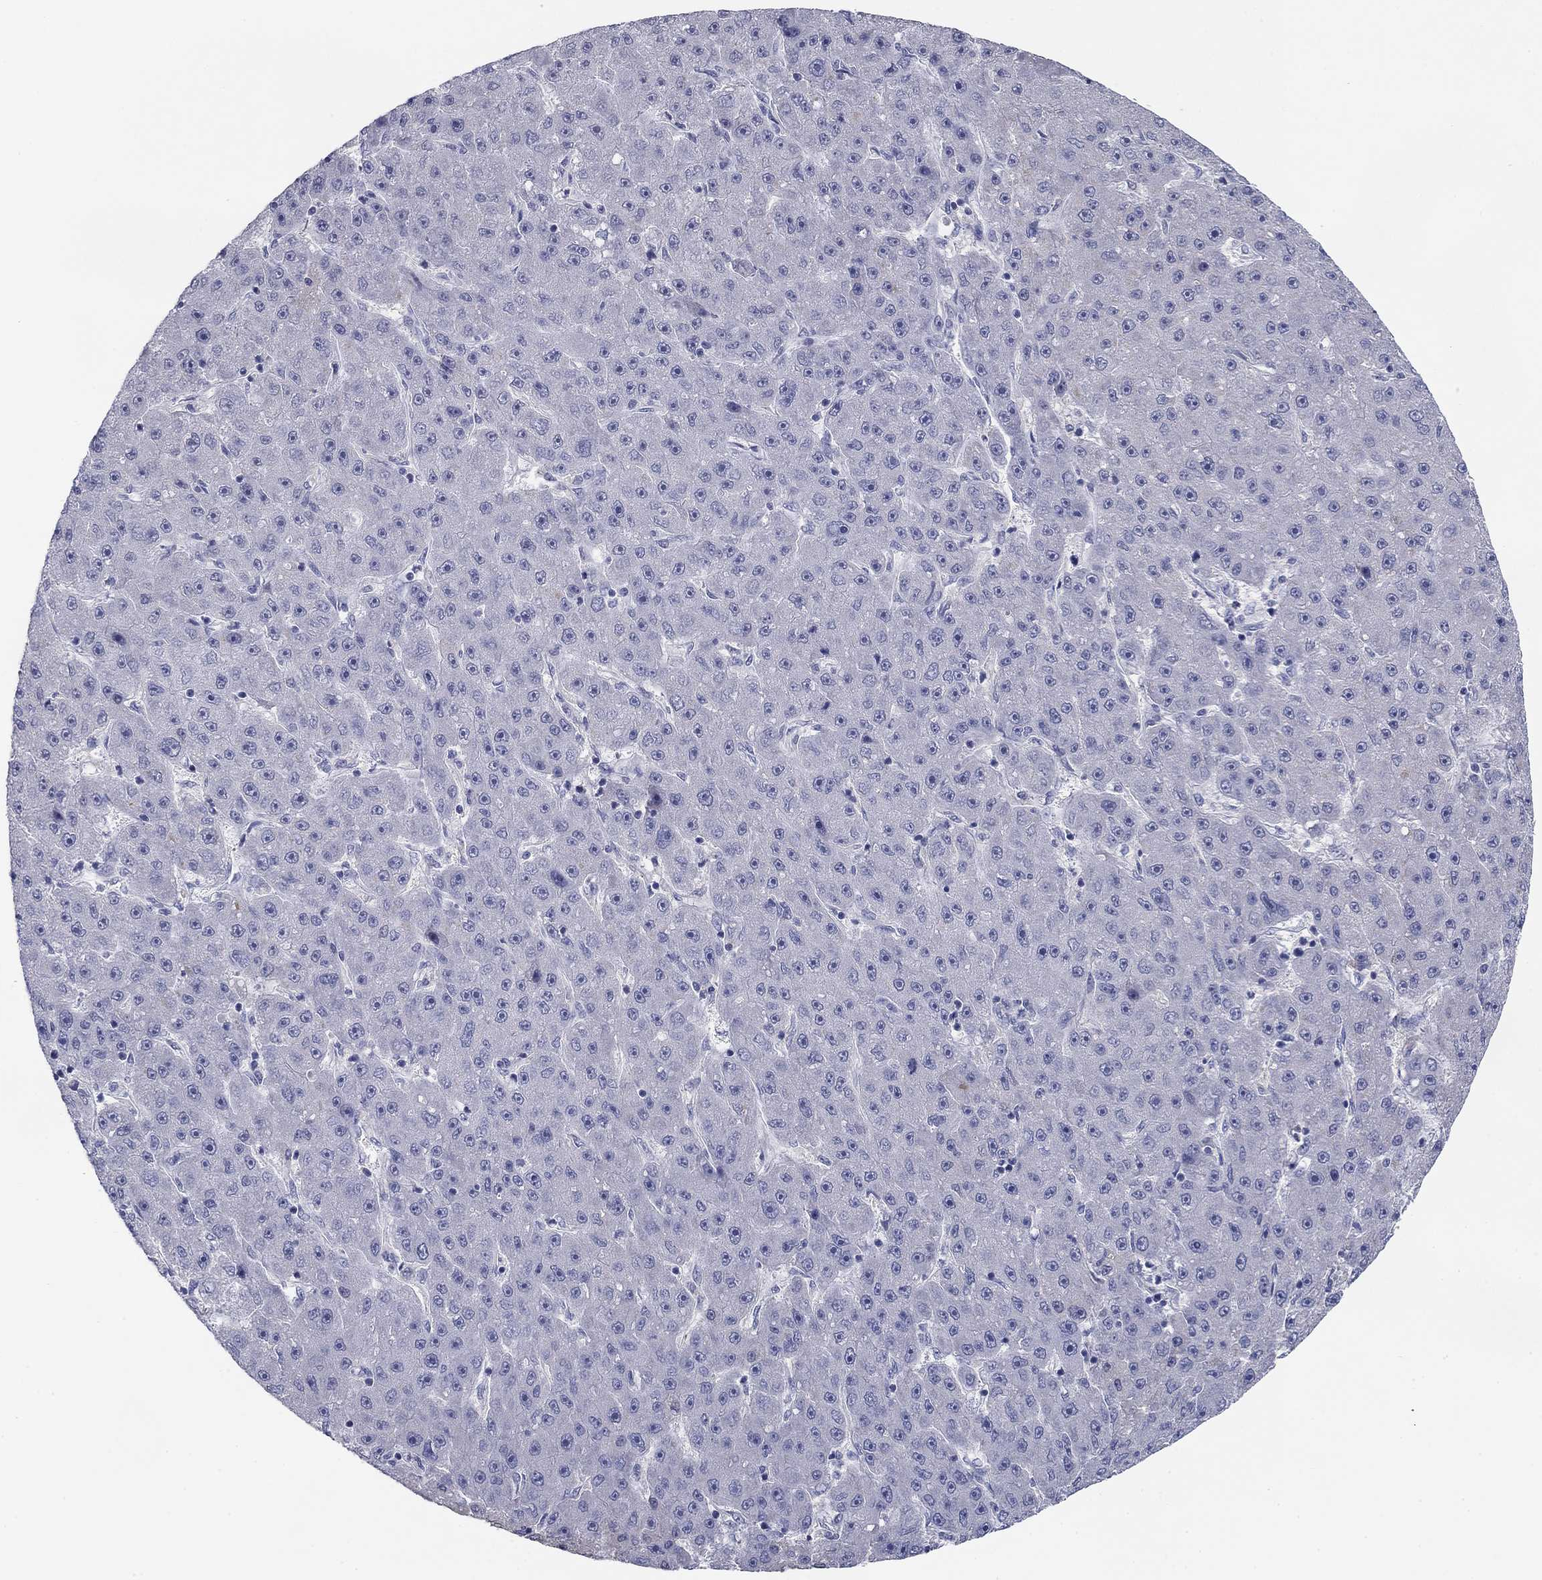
{"staining": {"intensity": "negative", "quantity": "none", "location": "none"}, "tissue": "liver cancer", "cell_type": "Tumor cells", "image_type": "cancer", "snomed": [{"axis": "morphology", "description": "Carcinoma, Hepatocellular, NOS"}, {"axis": "topography", "description": "Liver"}], "caption": "Tumor cells show no significant staining in liver hepatocellular carcinoma. (DAB immunohistochemistry (IHC) visualized using brightfield microscopy, high magnification).", "gene": "GRK7", "patient": {"sex": "male", "age": 67}}